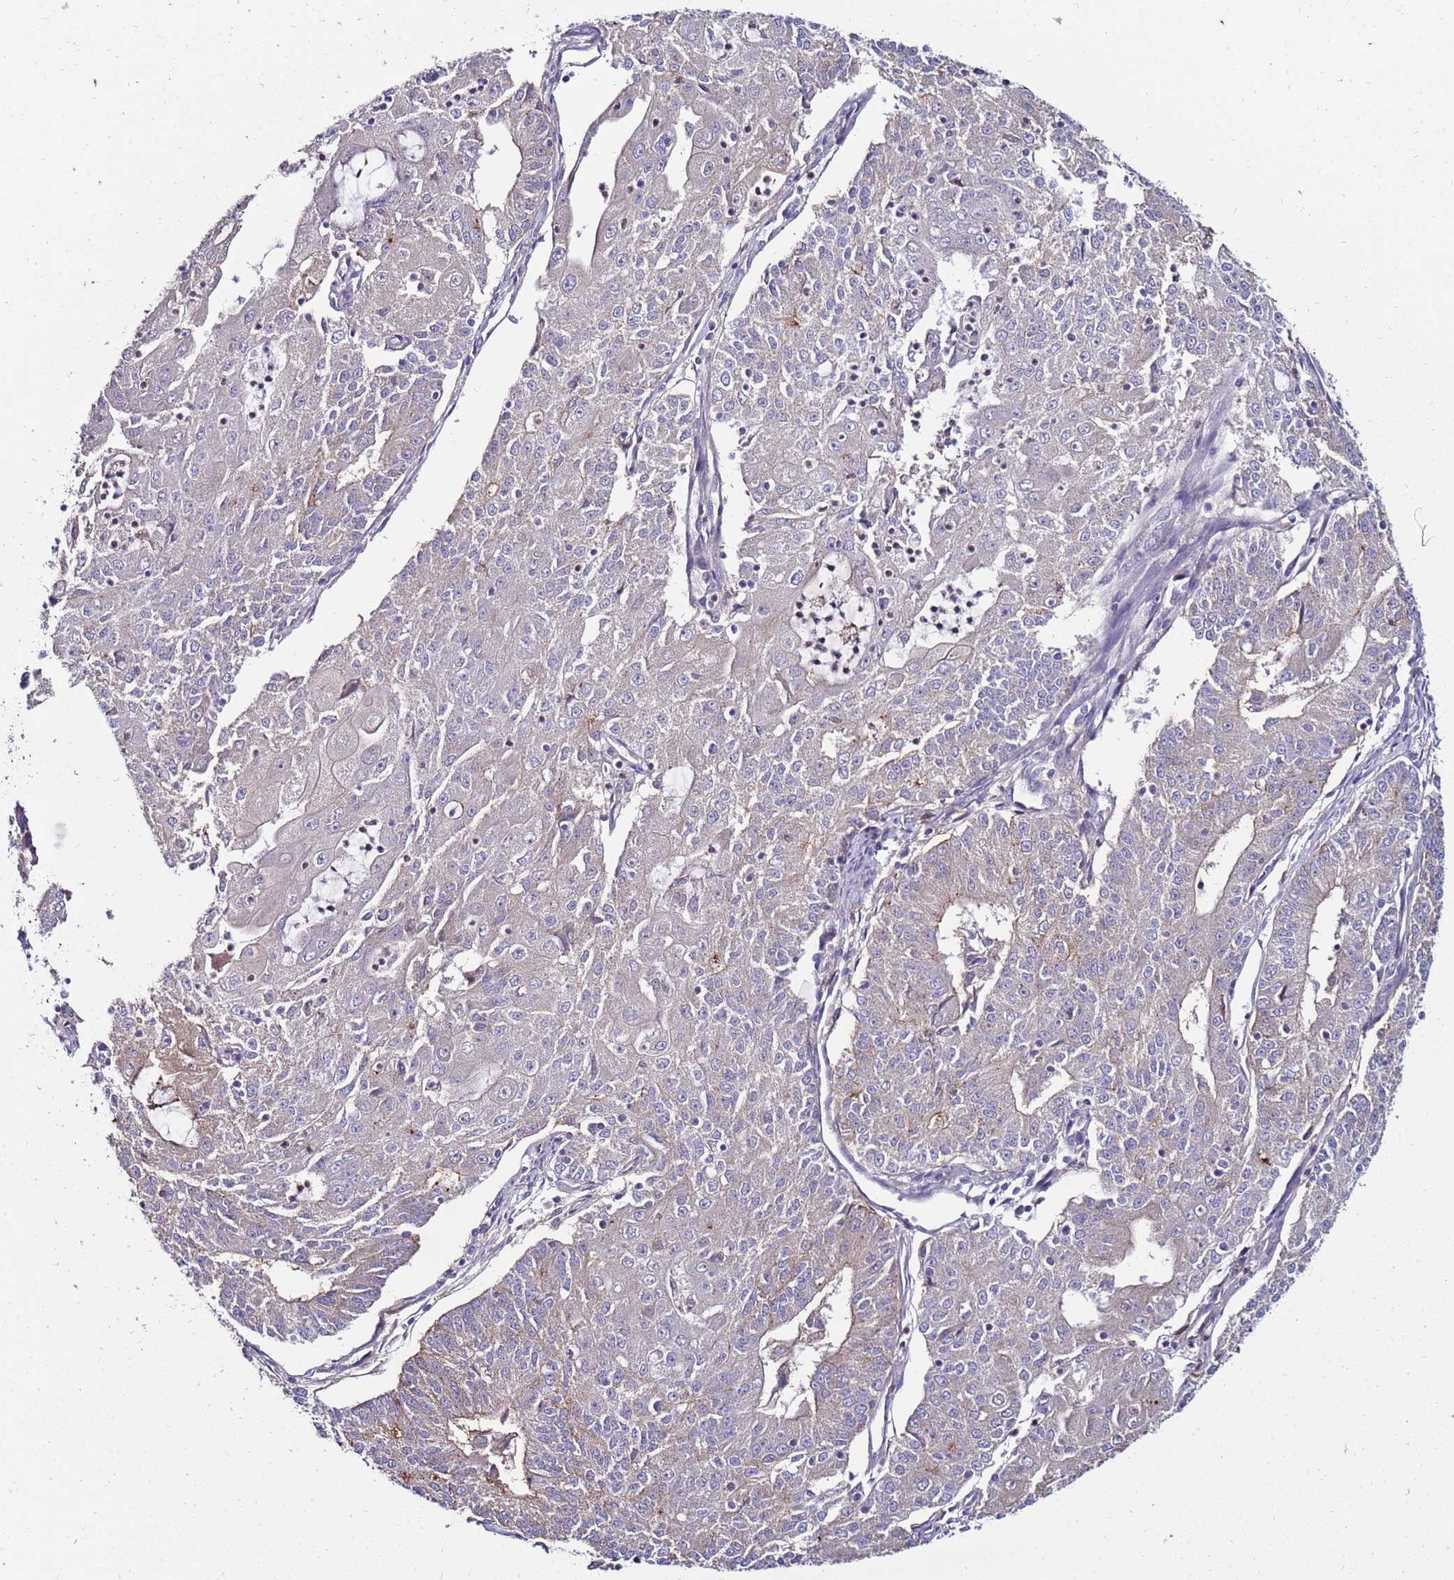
{"staining": {"intensity": "negative", "quantity": "none", "location": "none"}, "tissue": "endometrial cancer", "cell_type": "Tumor cells", "image_type": "cancer", "snomed": [{"axis": "morphology", "description": "Adenocarcinoma, NOS"}, {"axis": "topography", "description": "Endometrium"}], "caption": "An immunohistochemistry (IHC) photomicrograph of endometrial cancer (adenocarcinoma) is shown. There is no staining in tumor cells of endometrial cancer (adenocarcinoma).", "gene": "GPN3", "patient": {"sex": "female", "age": 56}}